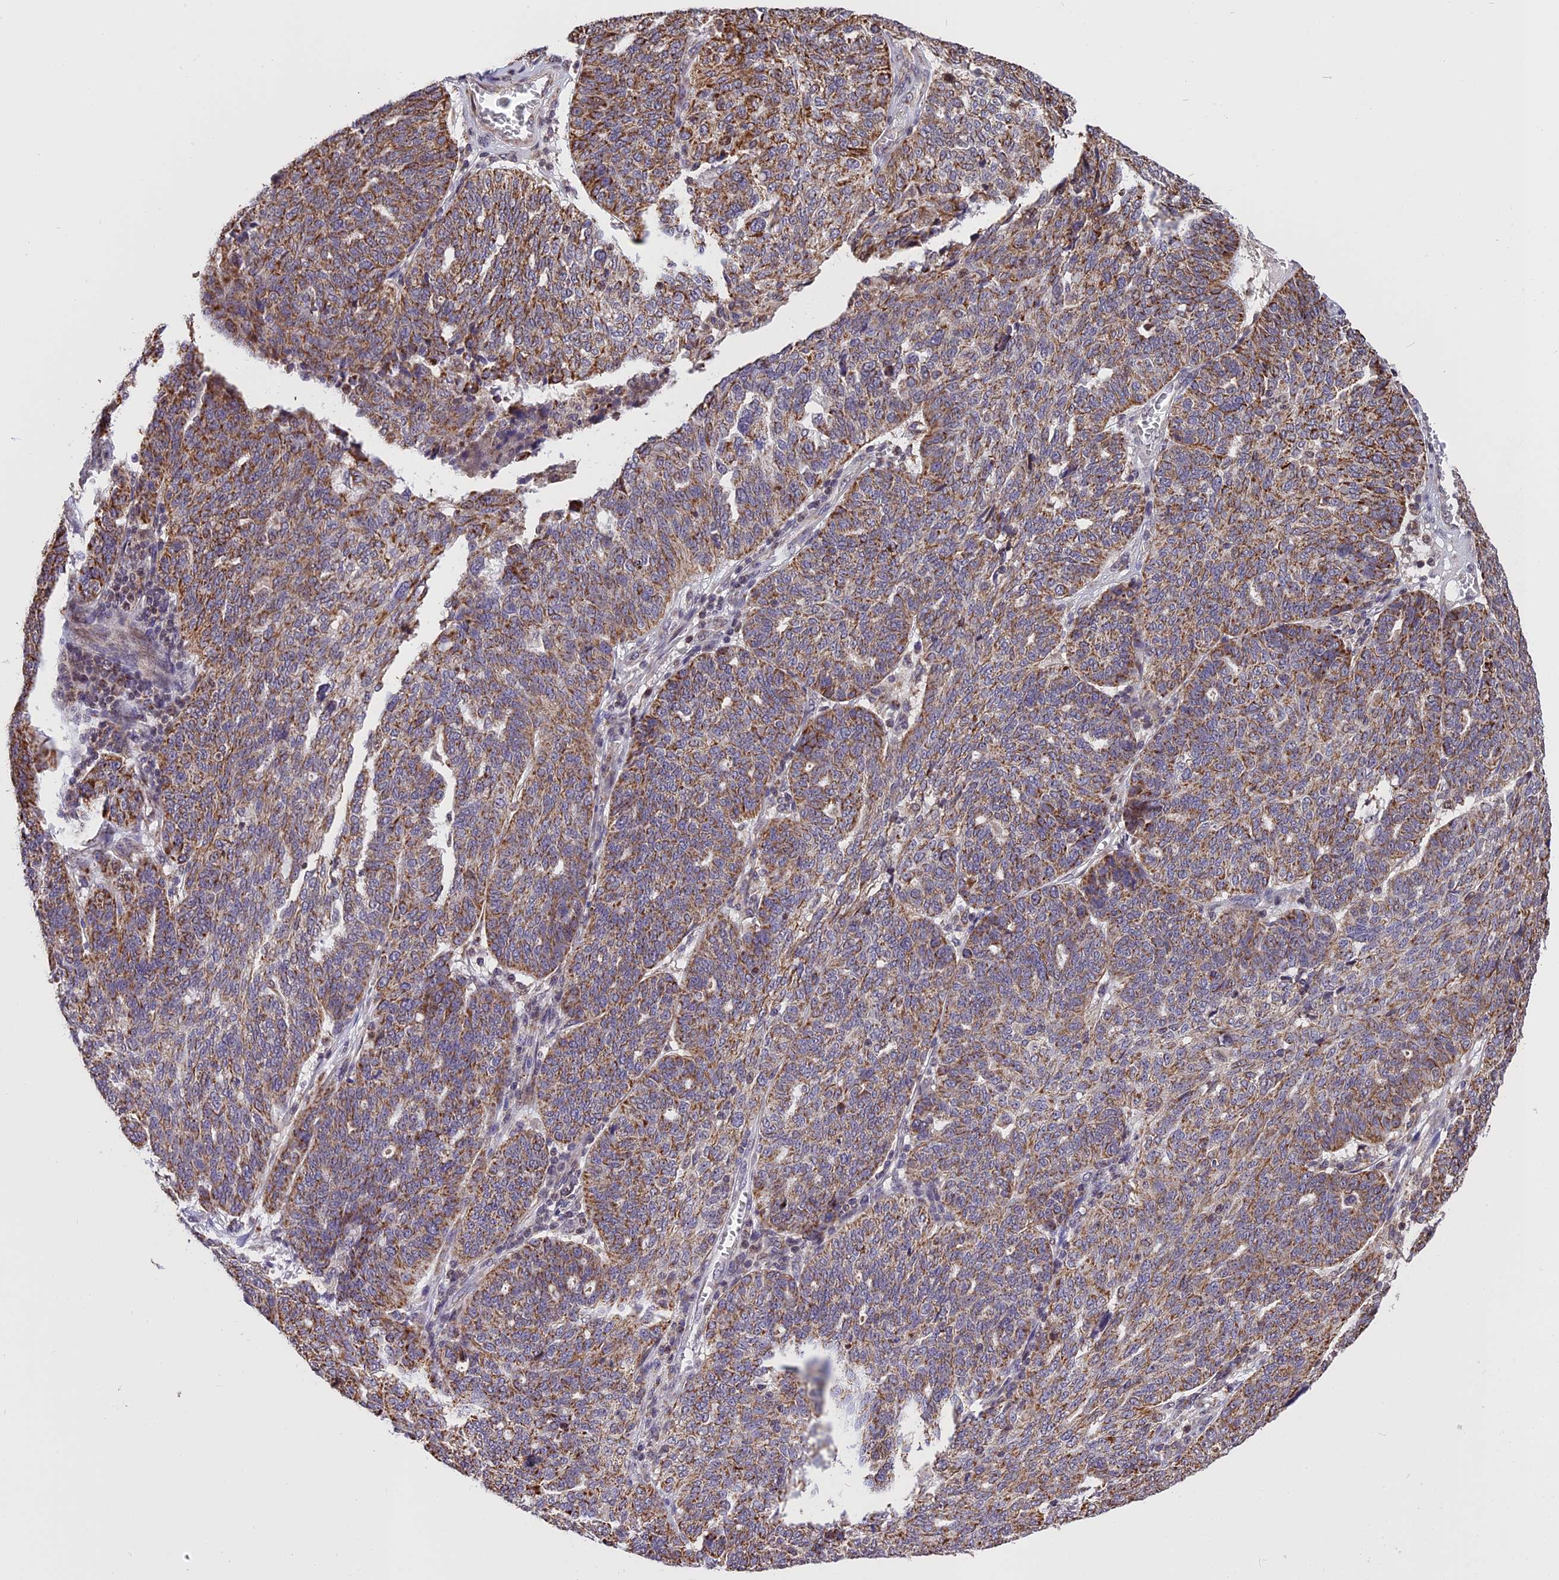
{"staining": {"intensity": "moderate", "quantity": ">75%", "location": "cytoplasmic/membranous"}, "tissue": "ovarian cancer", "cell_type": "Tumor cells", "image_type": "cancer", "snomed": [{"axis": "morphology", "description": "Cystadenocarcinoma, serous, NOS"}, {"axis": "topography", "description": "Ovary"}], "caption": "Immunohistochemistry (IHC) (DAB) staining of human ovarian serous cystadenocarcinoma exhibits moderate cytoplasmic/membranous protein positivity in about >75% of tumor cells. Ihc stains the protein in brown and the nuclei are stained blue.", "gene": "RERGL", "patient": {"sex": "female", "age": 59}}